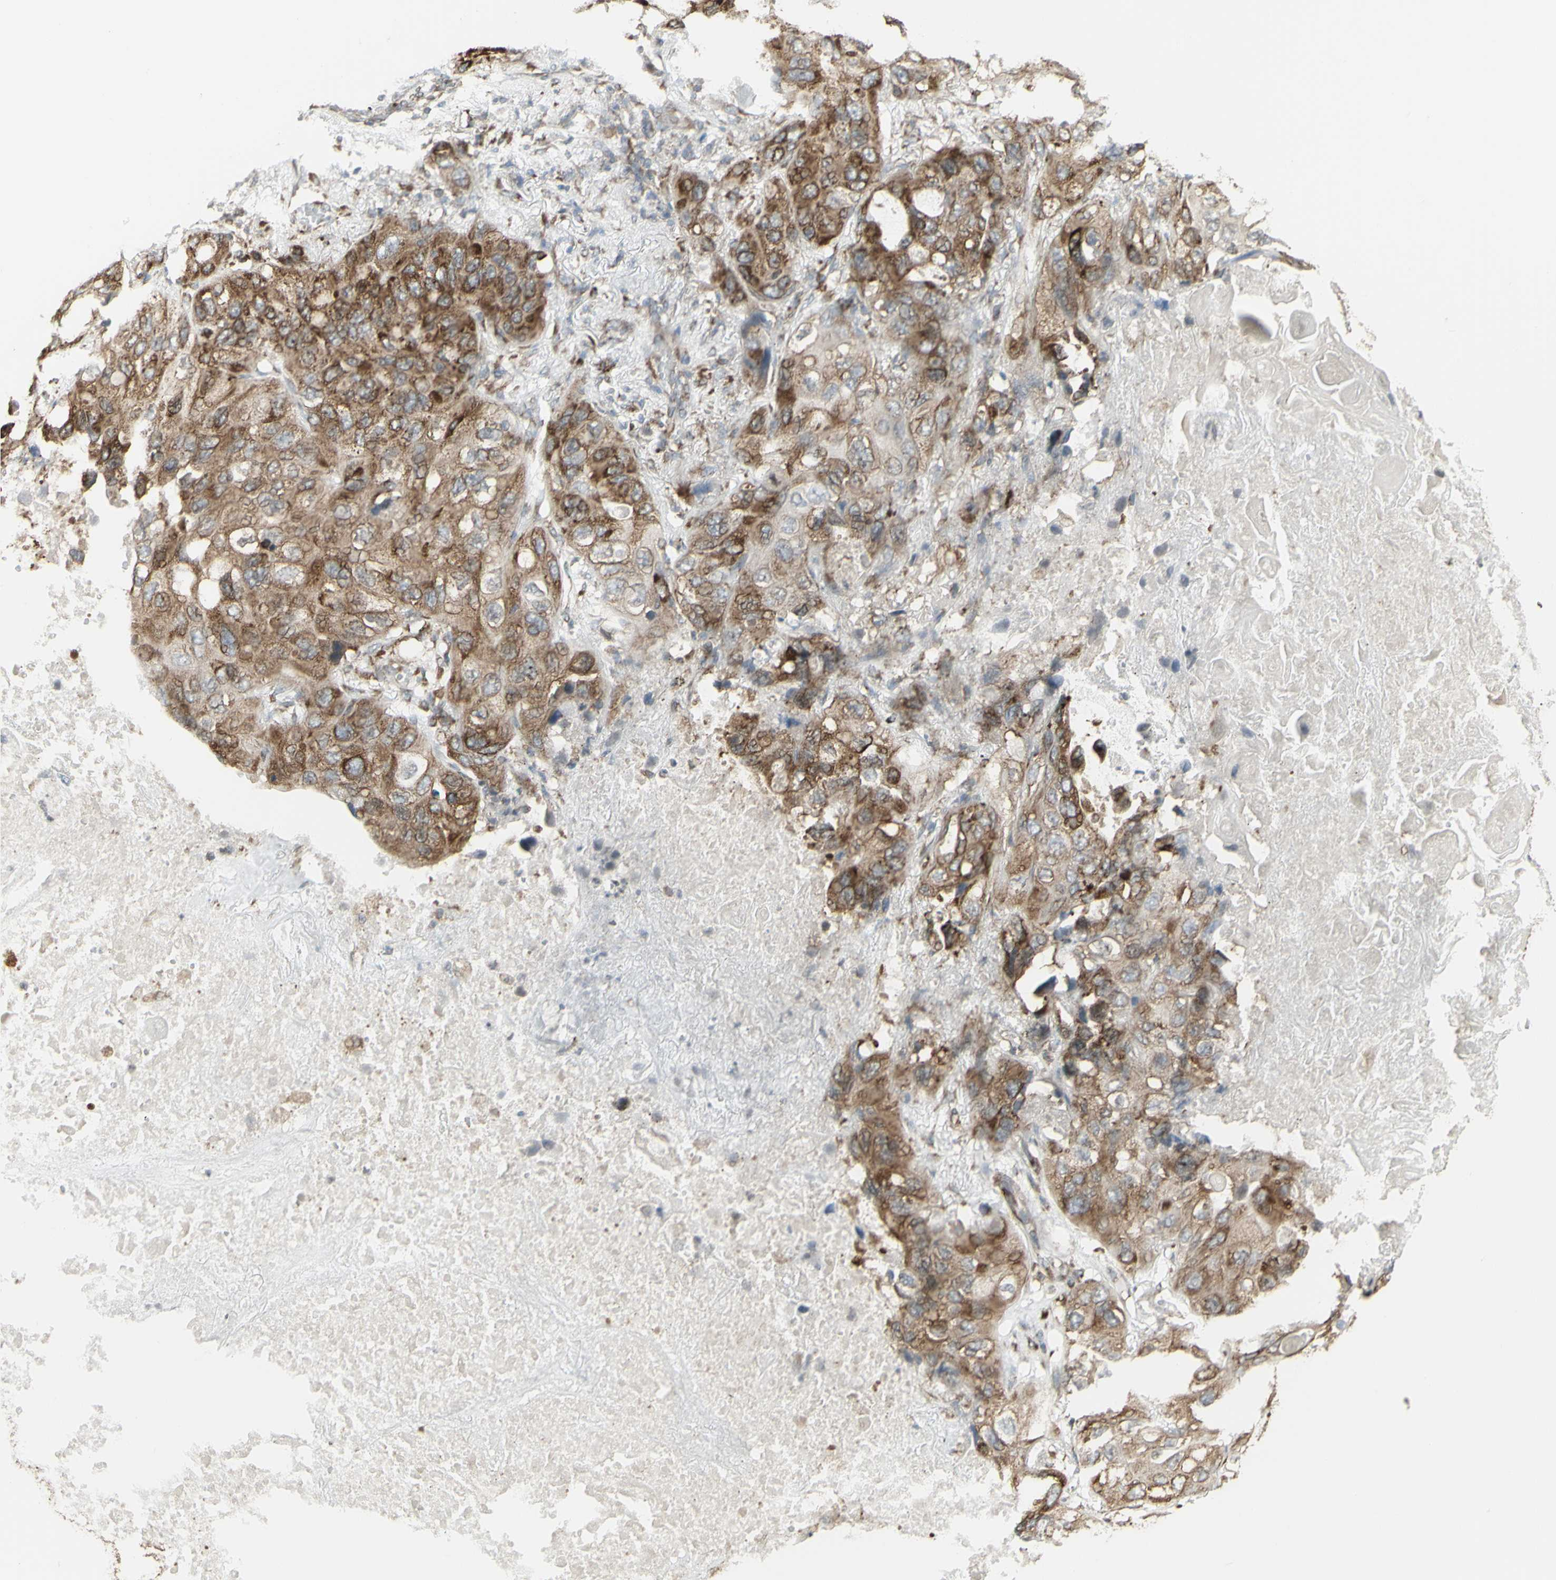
{"staining": {"intensity": "moderate", "quantity": ">75%", "location": "cytoplasmic/membranous"}, "tissue": "lung cancer", "cell_type": "Tumor cells", "image_type": "cancer", "snomed": [{"axis": "morphology", "description": "Squamous cell carcinoma, NOS"}, {"axis": "topography", "description": "Lung"}], "caption": "This histopathology image displays lung cancer (squamous cell carcinoma) stained with immunohistochemistry to label a protein in brown. The cytoplasmic/membranous of tumor cells show moderate positivity for the protein. Nuclei are counter-stained blue.", "gene": "FKBP3", "patient": {"sex": "female", "age": 73}}